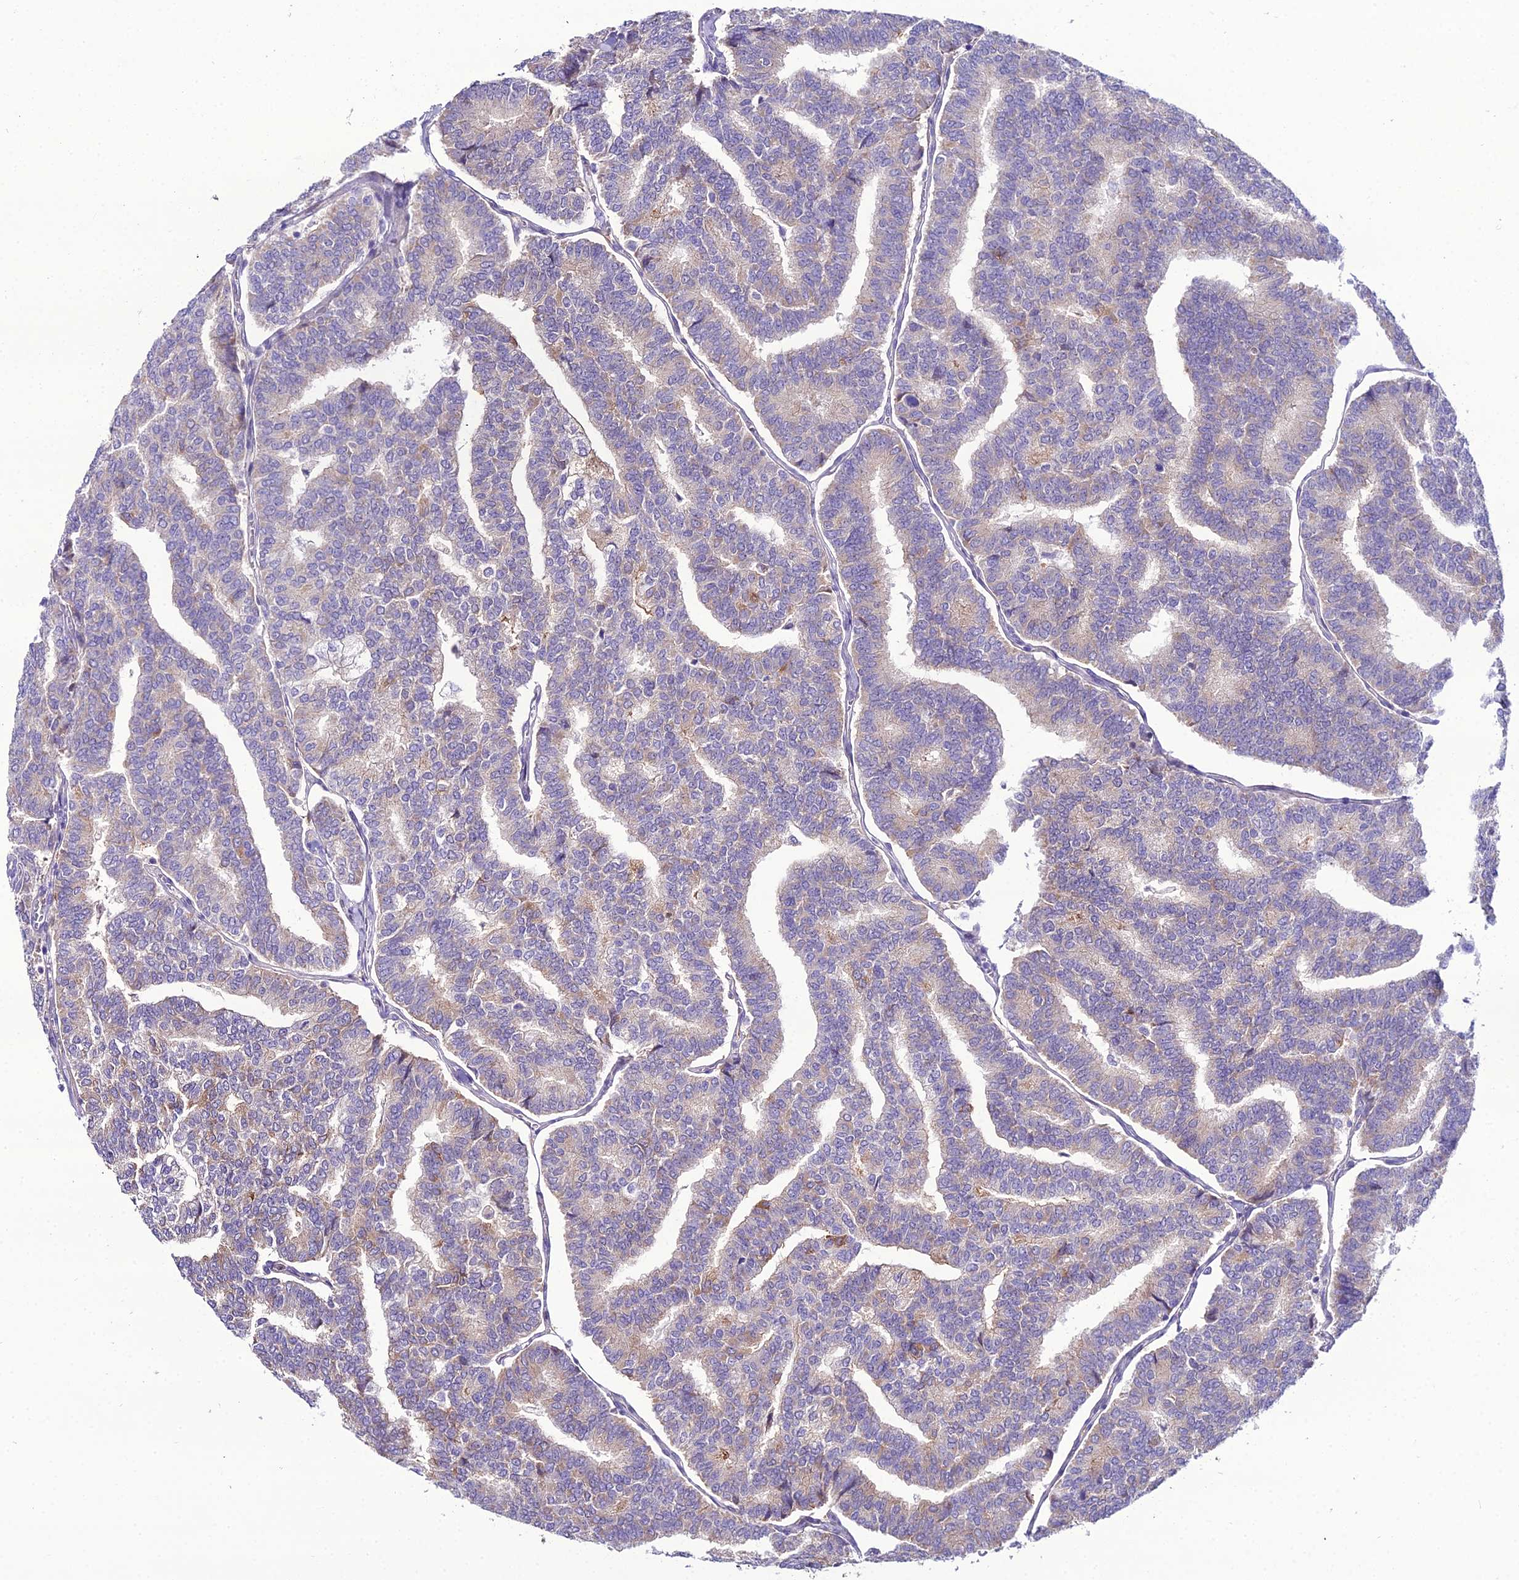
{"staining": {"intensity": "weak", "quantity": "<25%", "location": "cytoplasmic/membranous"}, "tissue": "thyroid cancer", "cell_type": "Tumor cells", "image_type": "cancer", "snomed": [{"axis": "morphology", "description": "Papillary adenocarcinoma, NOS"}, {"axis": "topography", "description": "Thyroid gland"}], "caption": "A high-resolution micrograph shows immunohistochemistry staining of thyroid cancer (papillary adenocarcinoma), which demonstrates no significant positivity in tumor cells.", "gene": "MB21D2", "patient": {"sex": "female", "age": 35}}